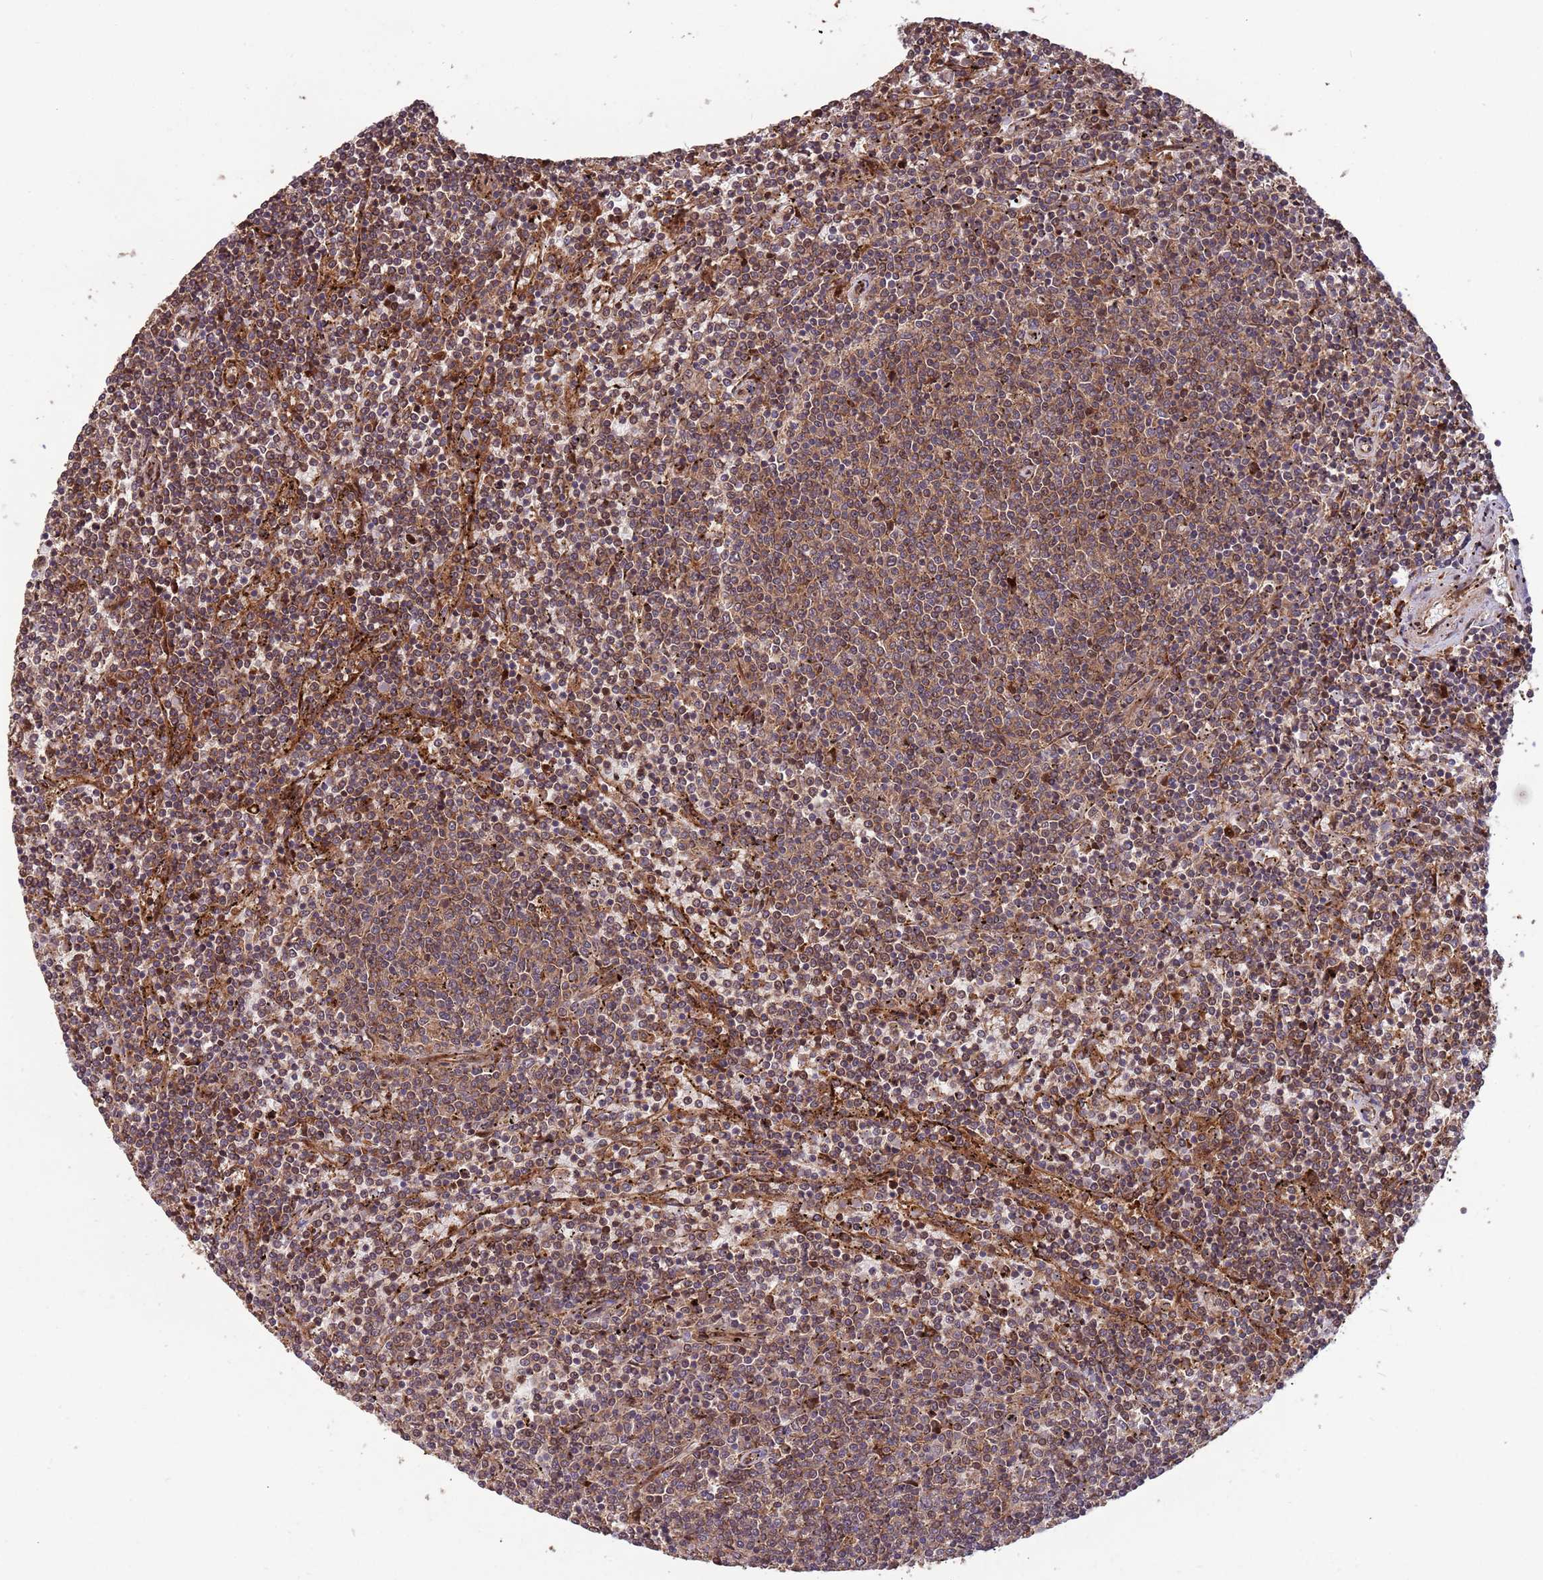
{"staining": {"intensity": "moderate", "quantity": ">75%", "location": "cytoplasmic/membranous"}, "tissue": "lymphoma", "cell_type": "Tumor cells", "image_type": "cancer", "snomed": [{"axis": "morphology", "description": "Malignant lymphoma, non-Hodgkin's type, Low grade"}, {"axis": "topography", "description": "Spleen"}], "caption": "Protein expression analysis of human malignant lymphoma, non-Hodgkin's type (low-grade) reveals moderate cytoplasmic/membranous expression in about >75% of tumor cells.", "gene": "ZNF428", "patient": {"sex": "female", "age": 50}}